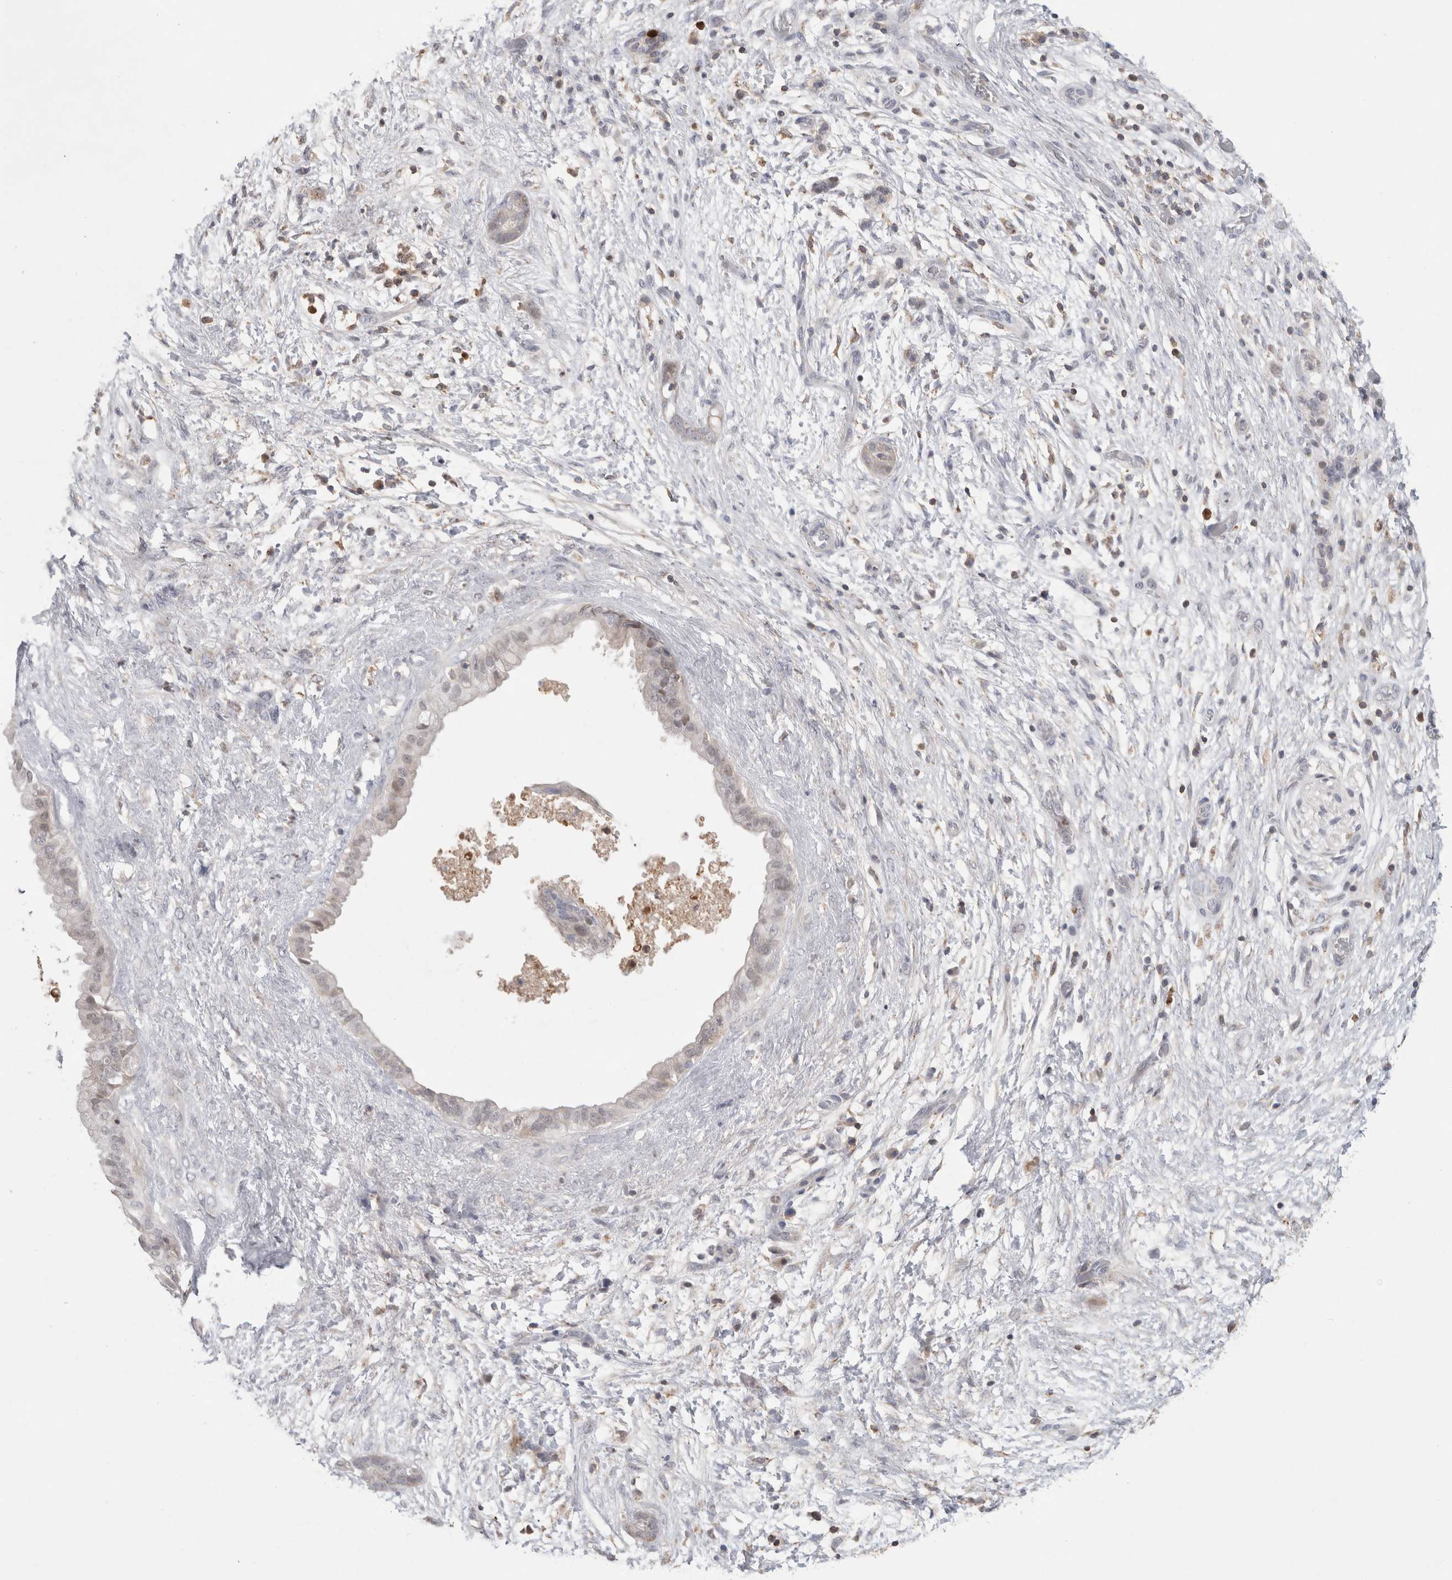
{"staining": {"intensity": "weak", "quantity": "<25%", "location": "nuclear"}, "tissue": "pancreatic cancer", "cell_type": "Tumor cells", "image_type": "cancer", "snomed": [{"axis": "morphology", "description": "Adenocarcinoma, NOS"}, {"axis": "topography", "description": "Pancreas"}], "caption": "This image is of pancreatic cancer (adenocarcinoma) stained with IHC to label a protein in brown with the nuclei are counter-stained blue. There is no expression in tumor cells.", "gene": "AGMAT", "patient": {"sex": "female", "age": 78}}